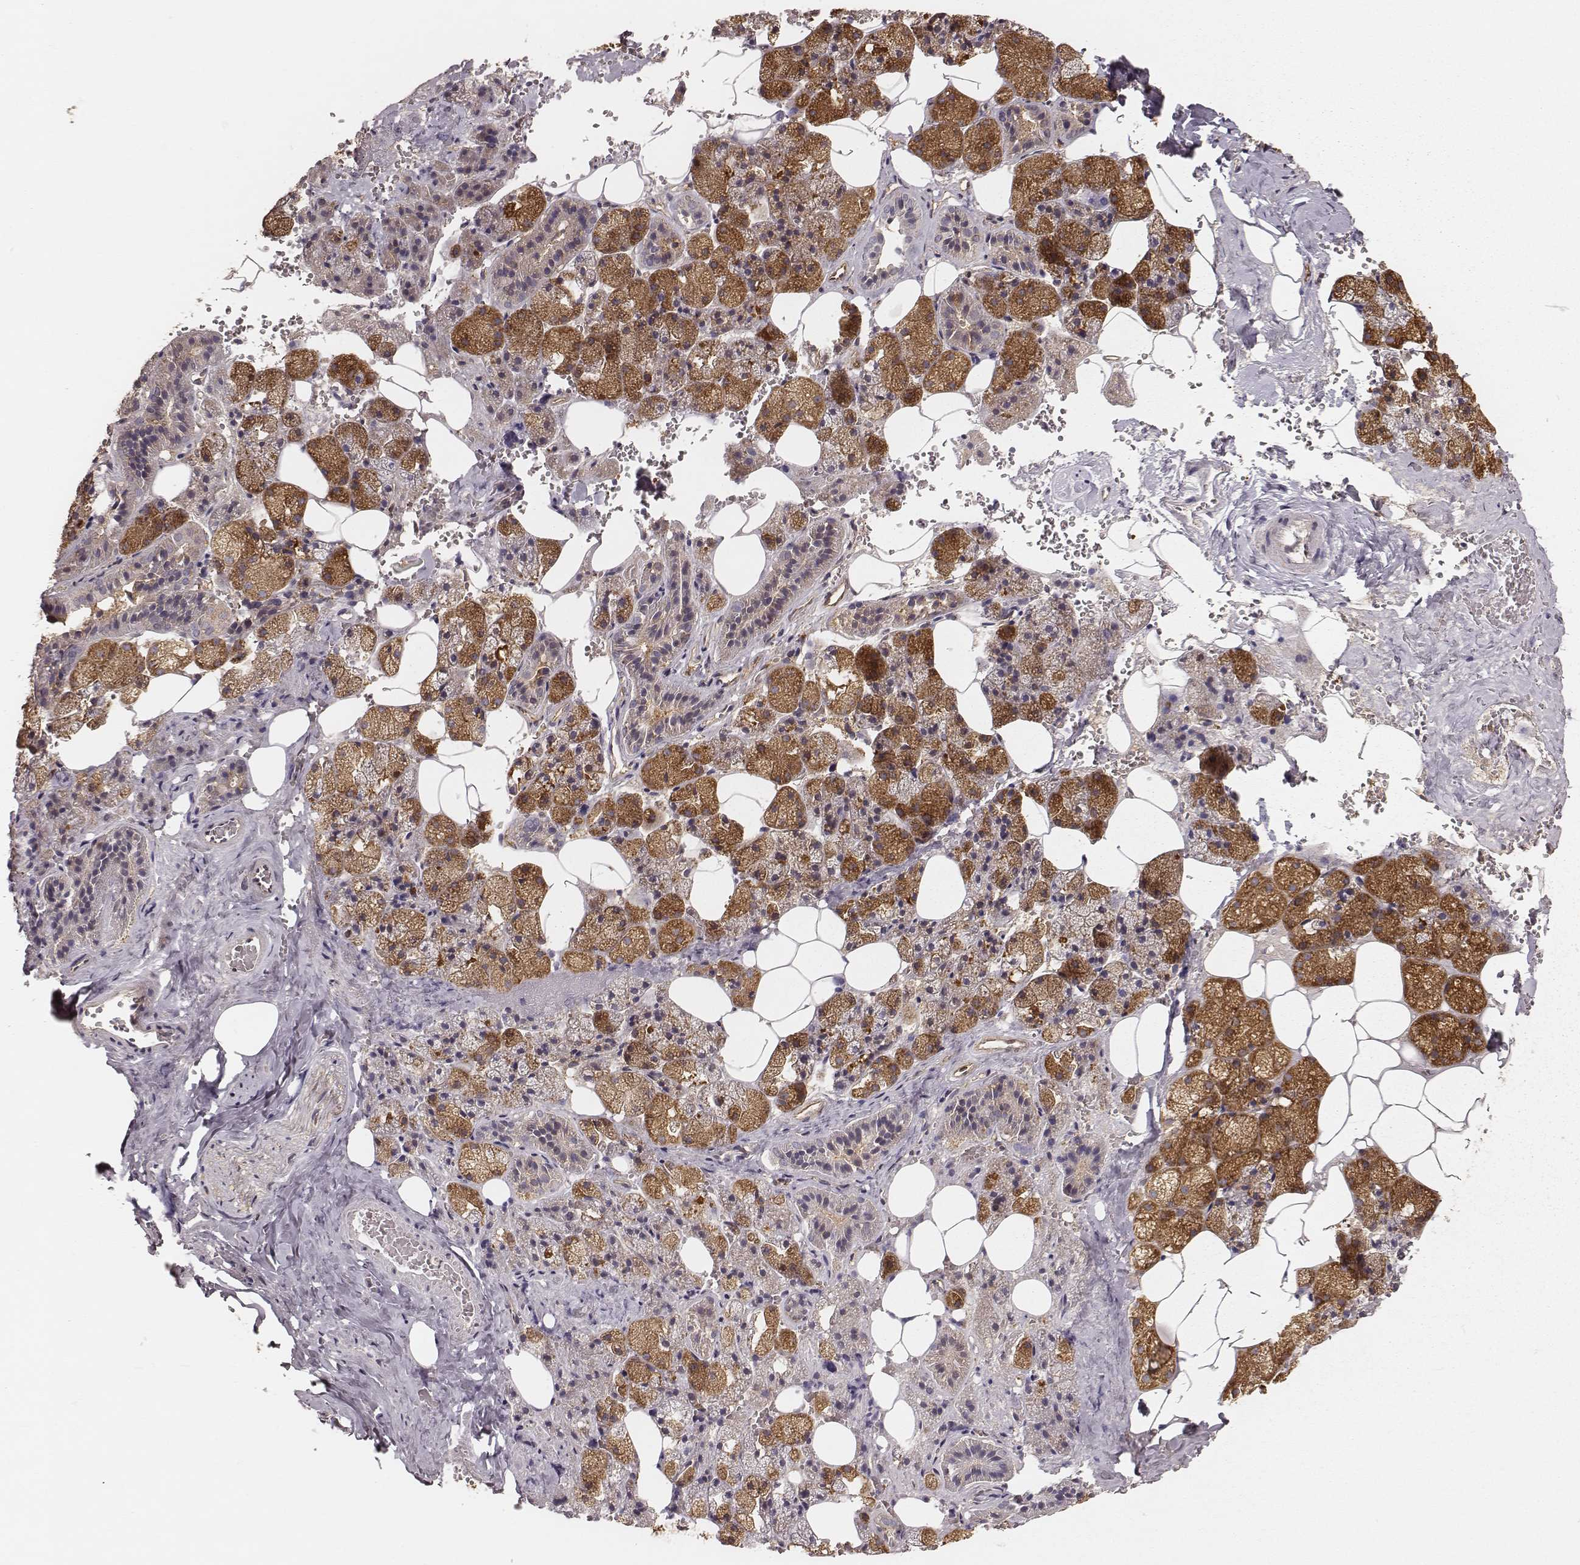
{"staining": {"intensity": "moderate", "quantity": ">75%", "location": "cytoplasmic/membranous"}, "tissue": "salivary gland", "cell_type": "Glandular cells", "image_type": "normal", "snomed": [{"axis": "morphology", "description": "Normal tissue, NOS"}, {"axis": "topography", "description": "Salivary gland"}], "caption": "Immunohistochemistry of benign salivary gland exhibits medium levels of moderate cytoplasmic/membranous expression in about >75% of glandular cells. The staining was performed using DAB, with brown indicating positive protein expression. Nuclei are stained blue with hematoxylin.", "gene": "CARS1", "patient": {"sex": "male", "age": 38}}